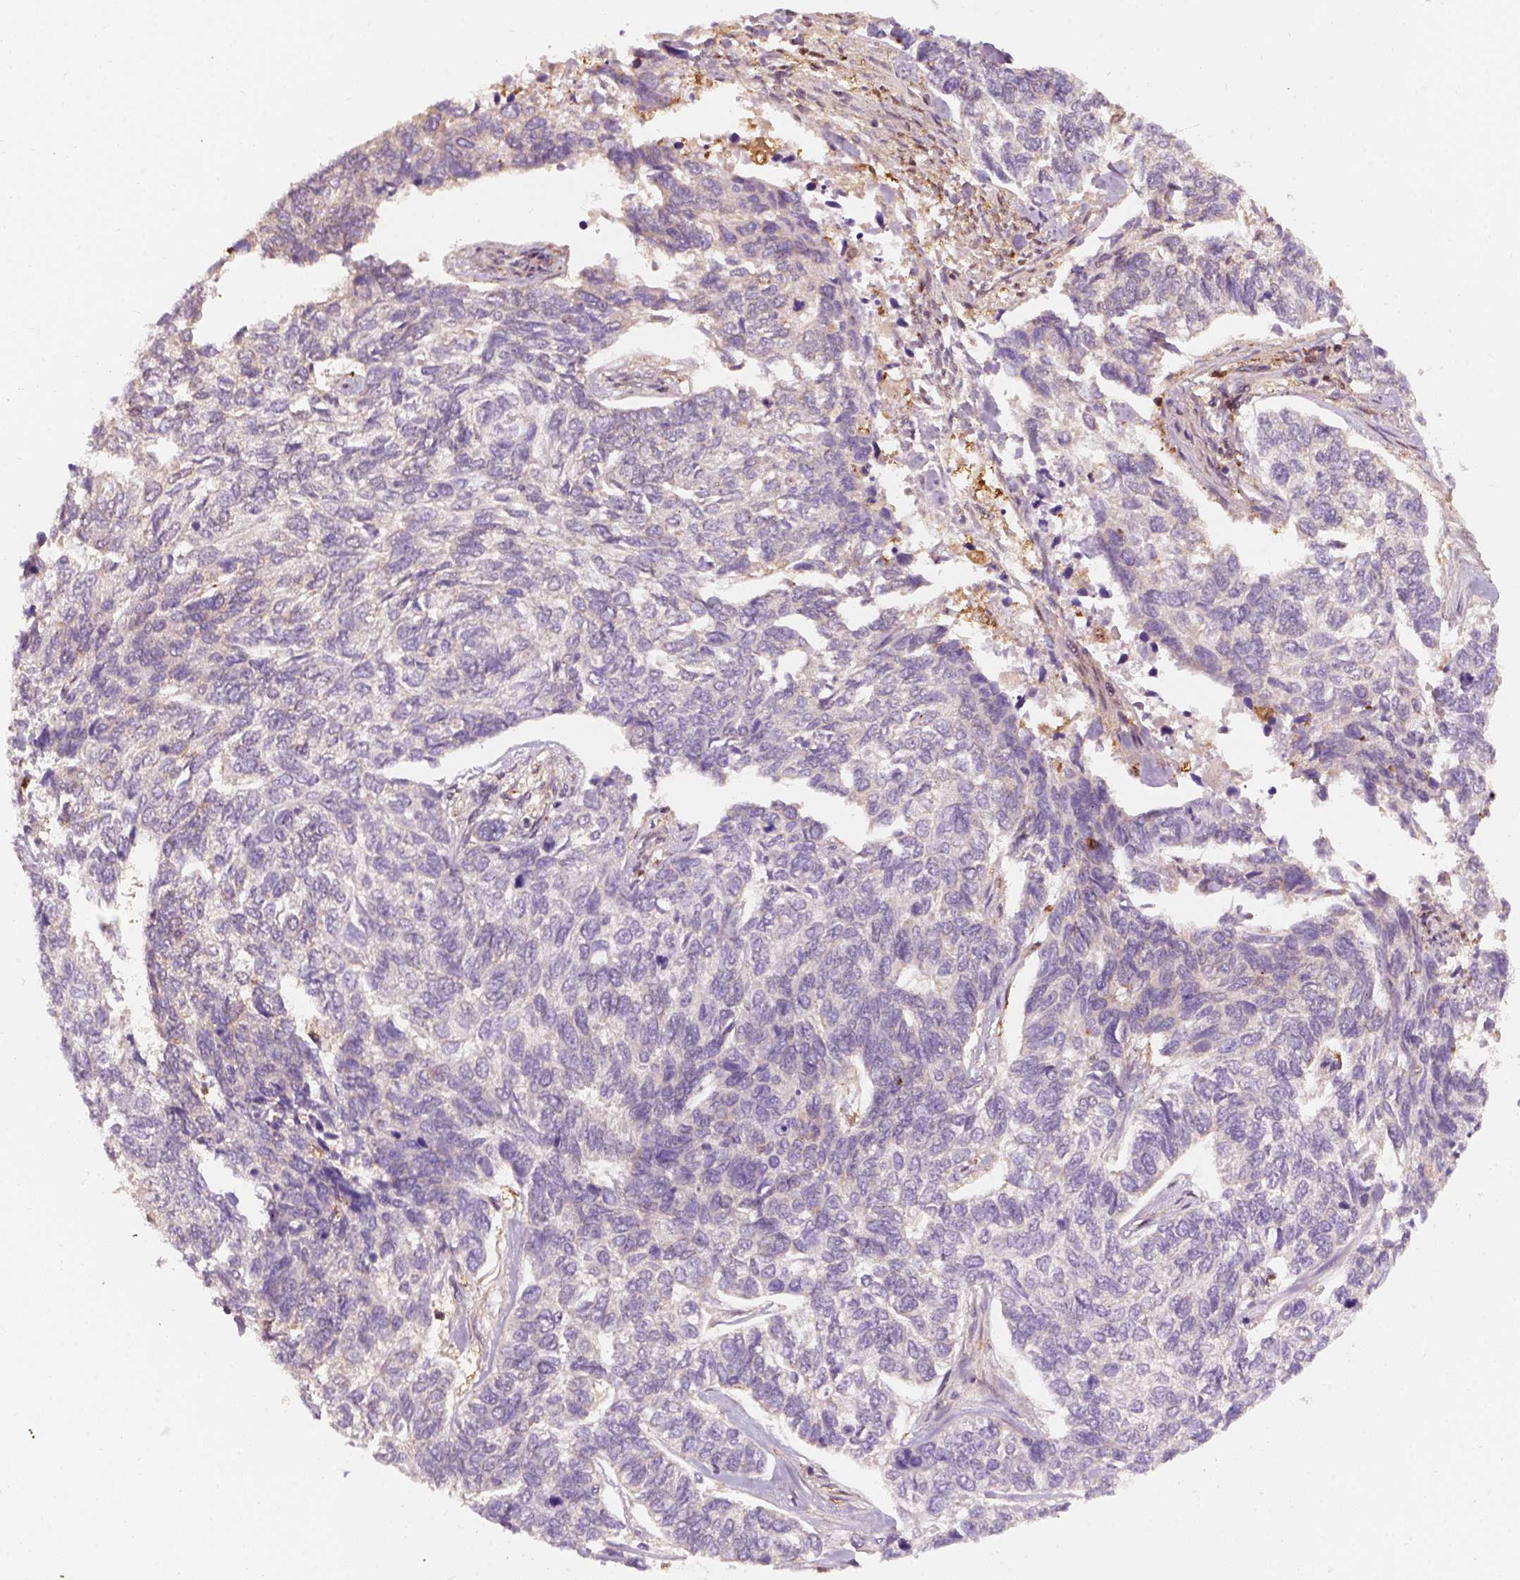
{"staining": {"intensity": "negative", "quantity": "none", "location": "none"}, "tissue": "skin cancer", "cell_type": "Tumor cells", "image_type": "cancer", "snomed": [{"axis": "morphology", "description": "Basal cell carcinoma"}, {"axis": "topography", "description": "Skin"}], "caption": "This micrograph is of basal cell carcinoma (skin) stained with immunohistochemistry (IHC) to label a protein in brown with the nuclei are counter-stained blue. There is no staining in tumor cells.", "gene": "SQSTM1", "patient": {"sex": "female", "age": 65}}